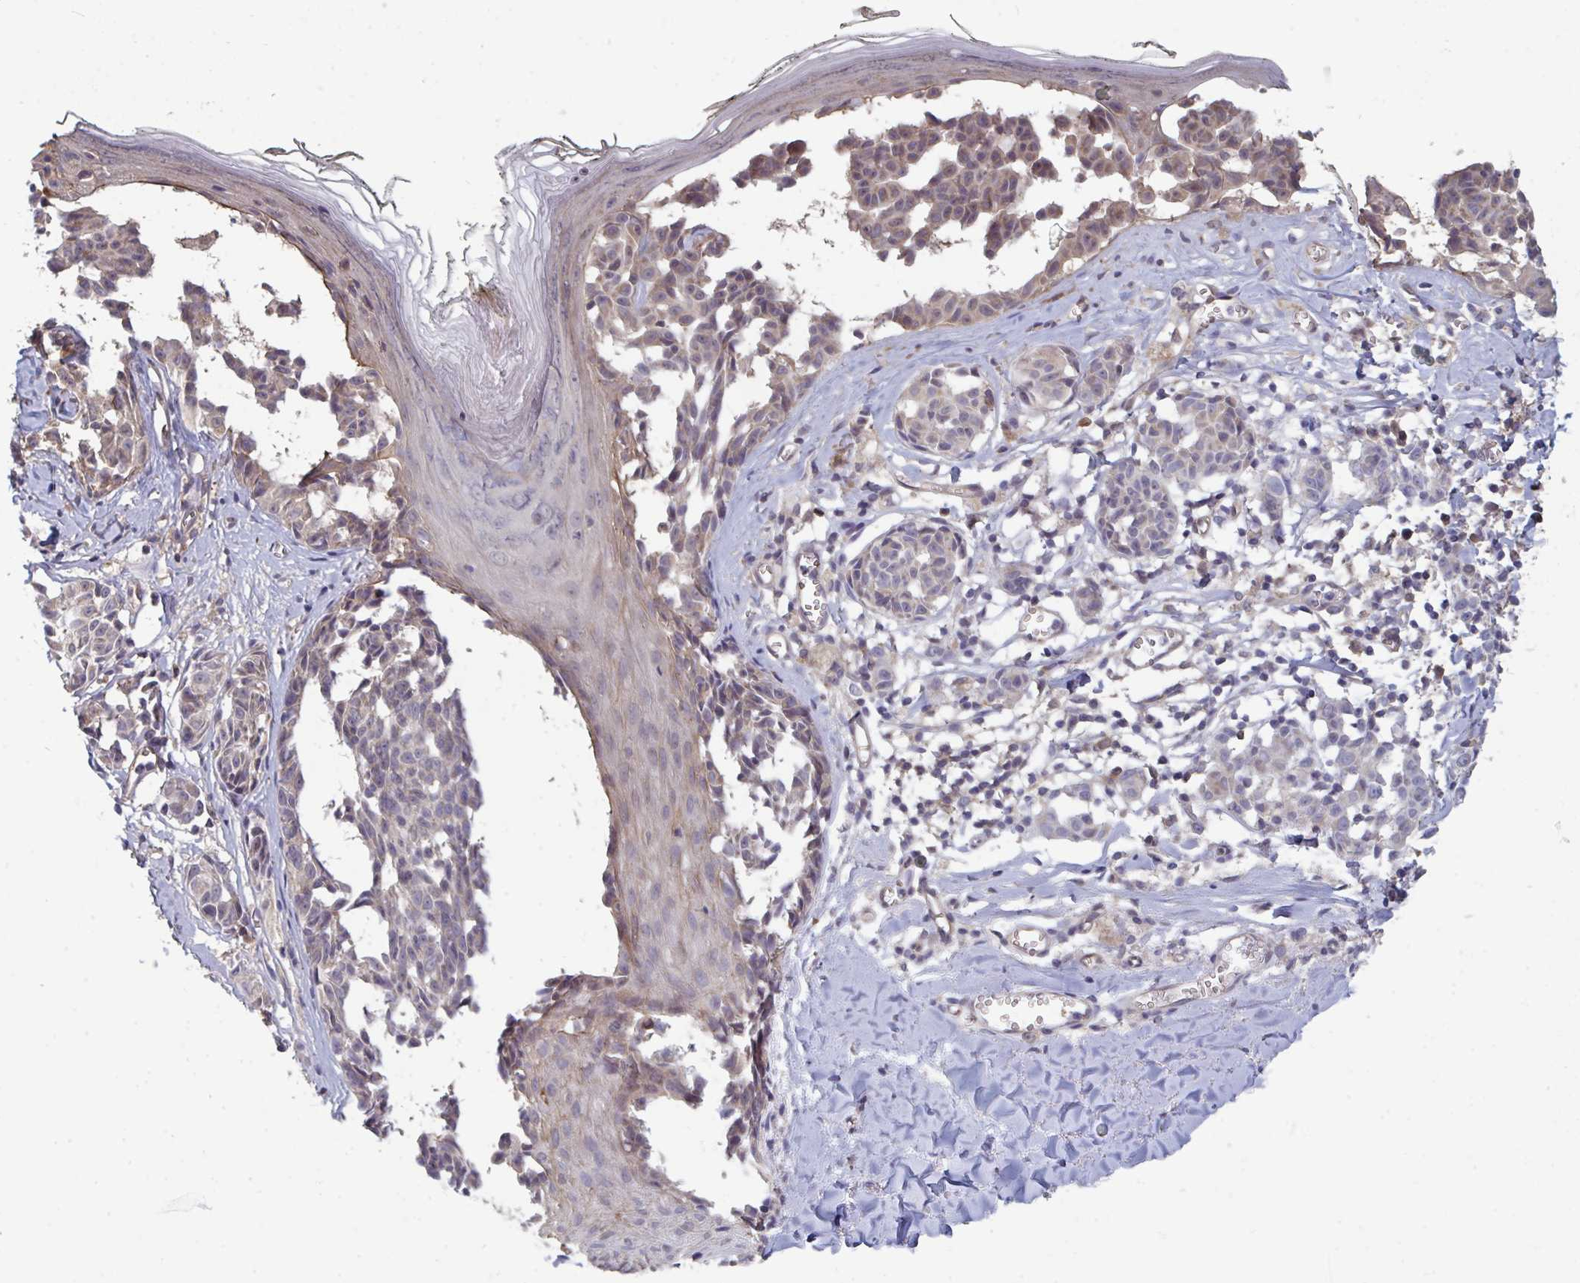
{"staining": {"intensity": "weak", "quantity": "<25%", "location": "cytoplasmic/membranous"}, "tissue": "melanoma", "cell_type": "Tumor cells", "image_type": "cancer", "snomed": [{"axis": "morphology", "description": "Malignant melanoma, NOS"}, {"axis": "topography", "description": "Skin"}], "caption": "Image shows no significant protein expression in tumor cells of melanoma.", "gene": "ISCU", "patient": {"sex": "female", "age": 43}}